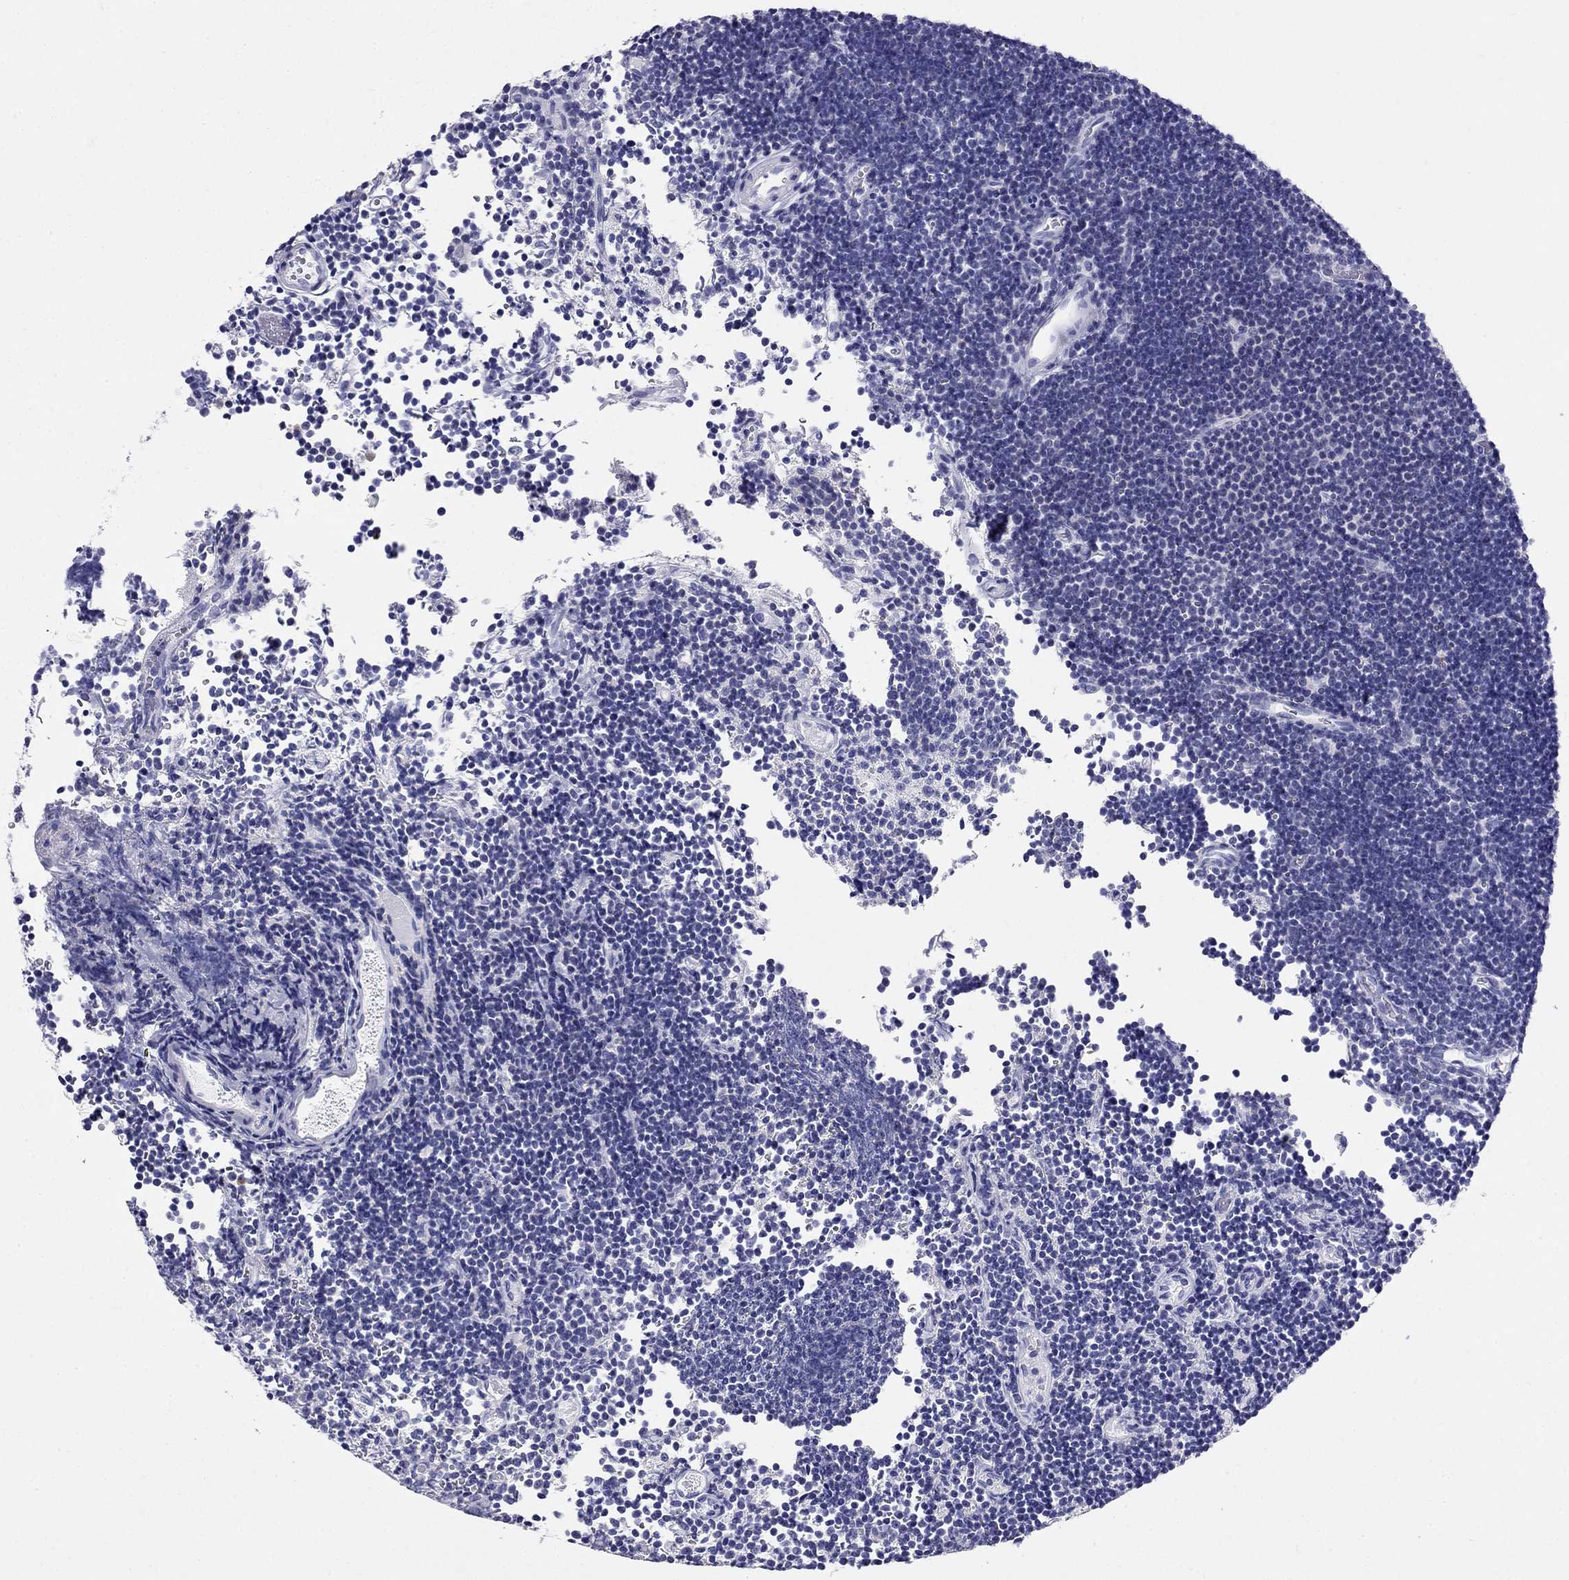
{"staining": {"intensity": "negative", "quantity": "none", "location": "none"}, "tissue": "lymphoma", "cell_type": "Tumor cells", "image_type": "cancer", "snomed": [{"axis": "morphology", "description": "Malignant lymphoma, non-Hodgkin's type, Low grade"}, {"axis": "topography", "description": "Brain"}], "caption": "The micrograph demonstrates no significant expression in tumor cells of lymphoma.", "gene": "PPP1R36", "patient": {"sex": "female", "age": 66}}